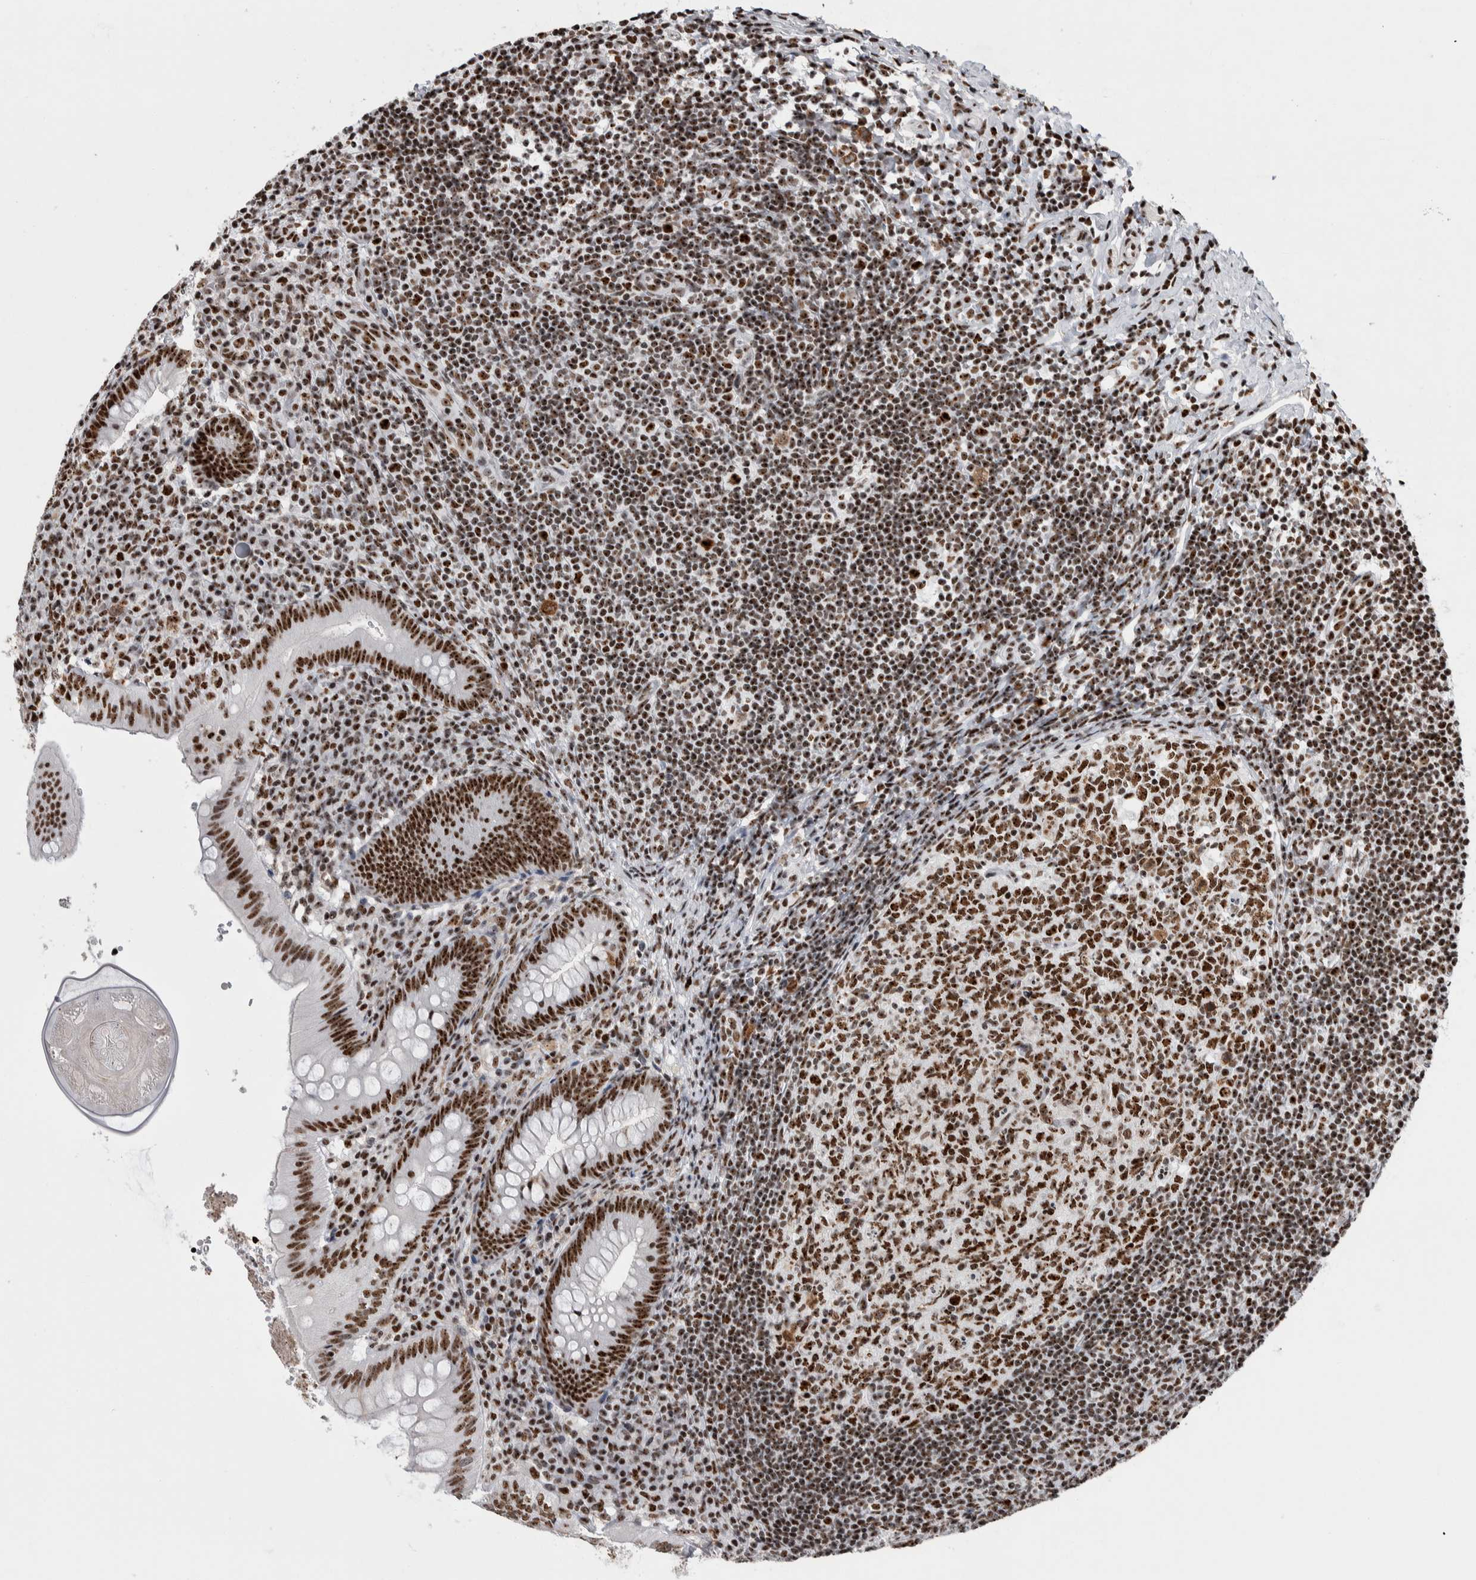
{"staining": {"intensity": "strong", "quantity": ">75%", "location": "nuclear"}, "tissue": "appendix", "cell_type": "Glandular cells", "image_type": "normal", "snomed": [{"axis": "morphology", "description": "Normal tissue, NOS"}, {"axis": "topography", "description": "Appendix"}], "caption": "A histopathology image of appendix stained for a protein reveals strong nuclear brown staining in glandular cells. (Stains: DAB in brown, nuclei in blue, Microscopy: brightfield microscopy at high magnification).", "gene": "NCL", "patient": {"sex": "male", "age": 8}}